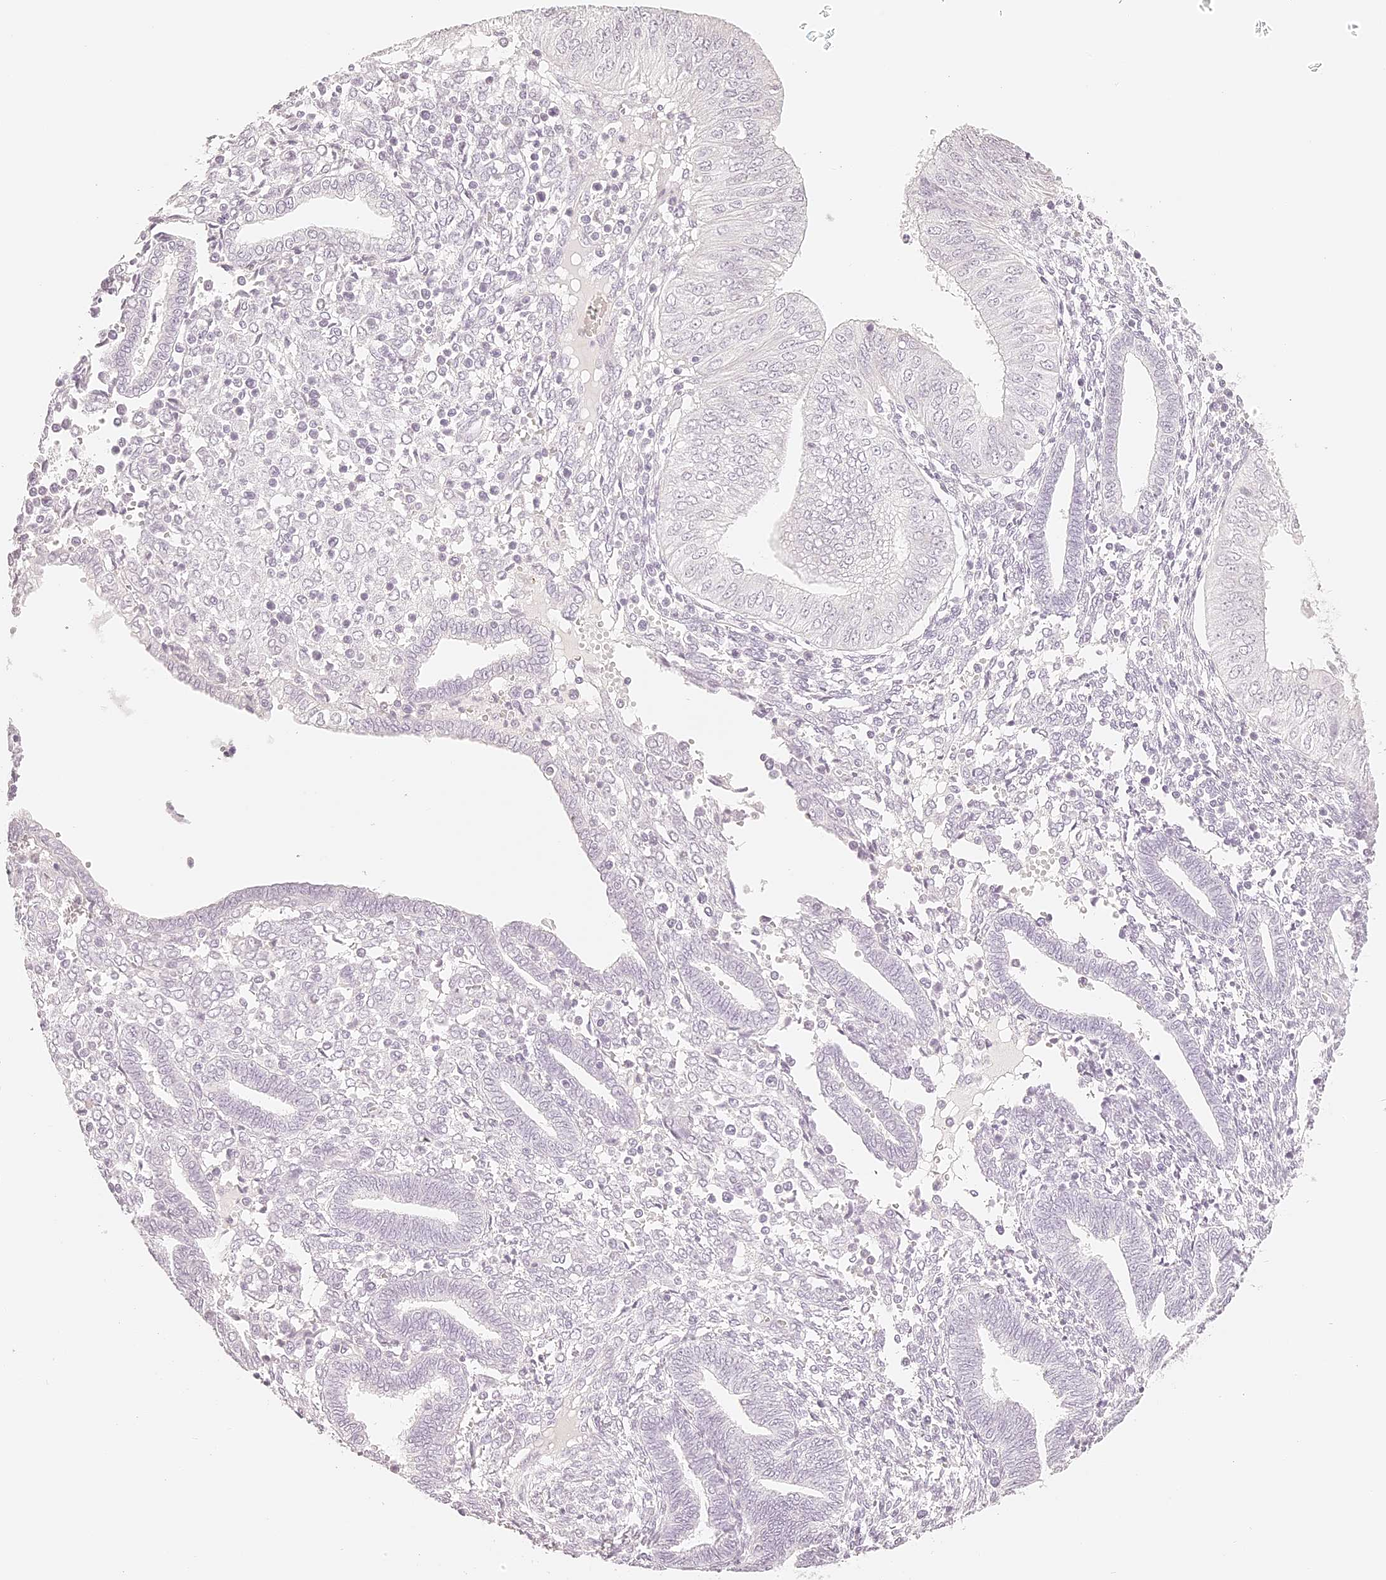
{"staining": {"intensity": "negative", "quantity": "none", "location": "none"}, "tissue": "endometrial cancer", "cell_type": "Tumor cells", "image_type": "cancer", "snomed": [{"axis": "morphology", "description": "Normal tissue, NOS"}, {"axis": "morphology", "description": "Adenocarcinoma, NOS"}, {"axis": "topography", "description": "Endometrium"}], "caption": "Immunohistochemical staining of human endometrial cancer reveals no significant expression in tumor cells.", "gene": "TRIM45", "patient": {"sex": "female", "age": 53}}